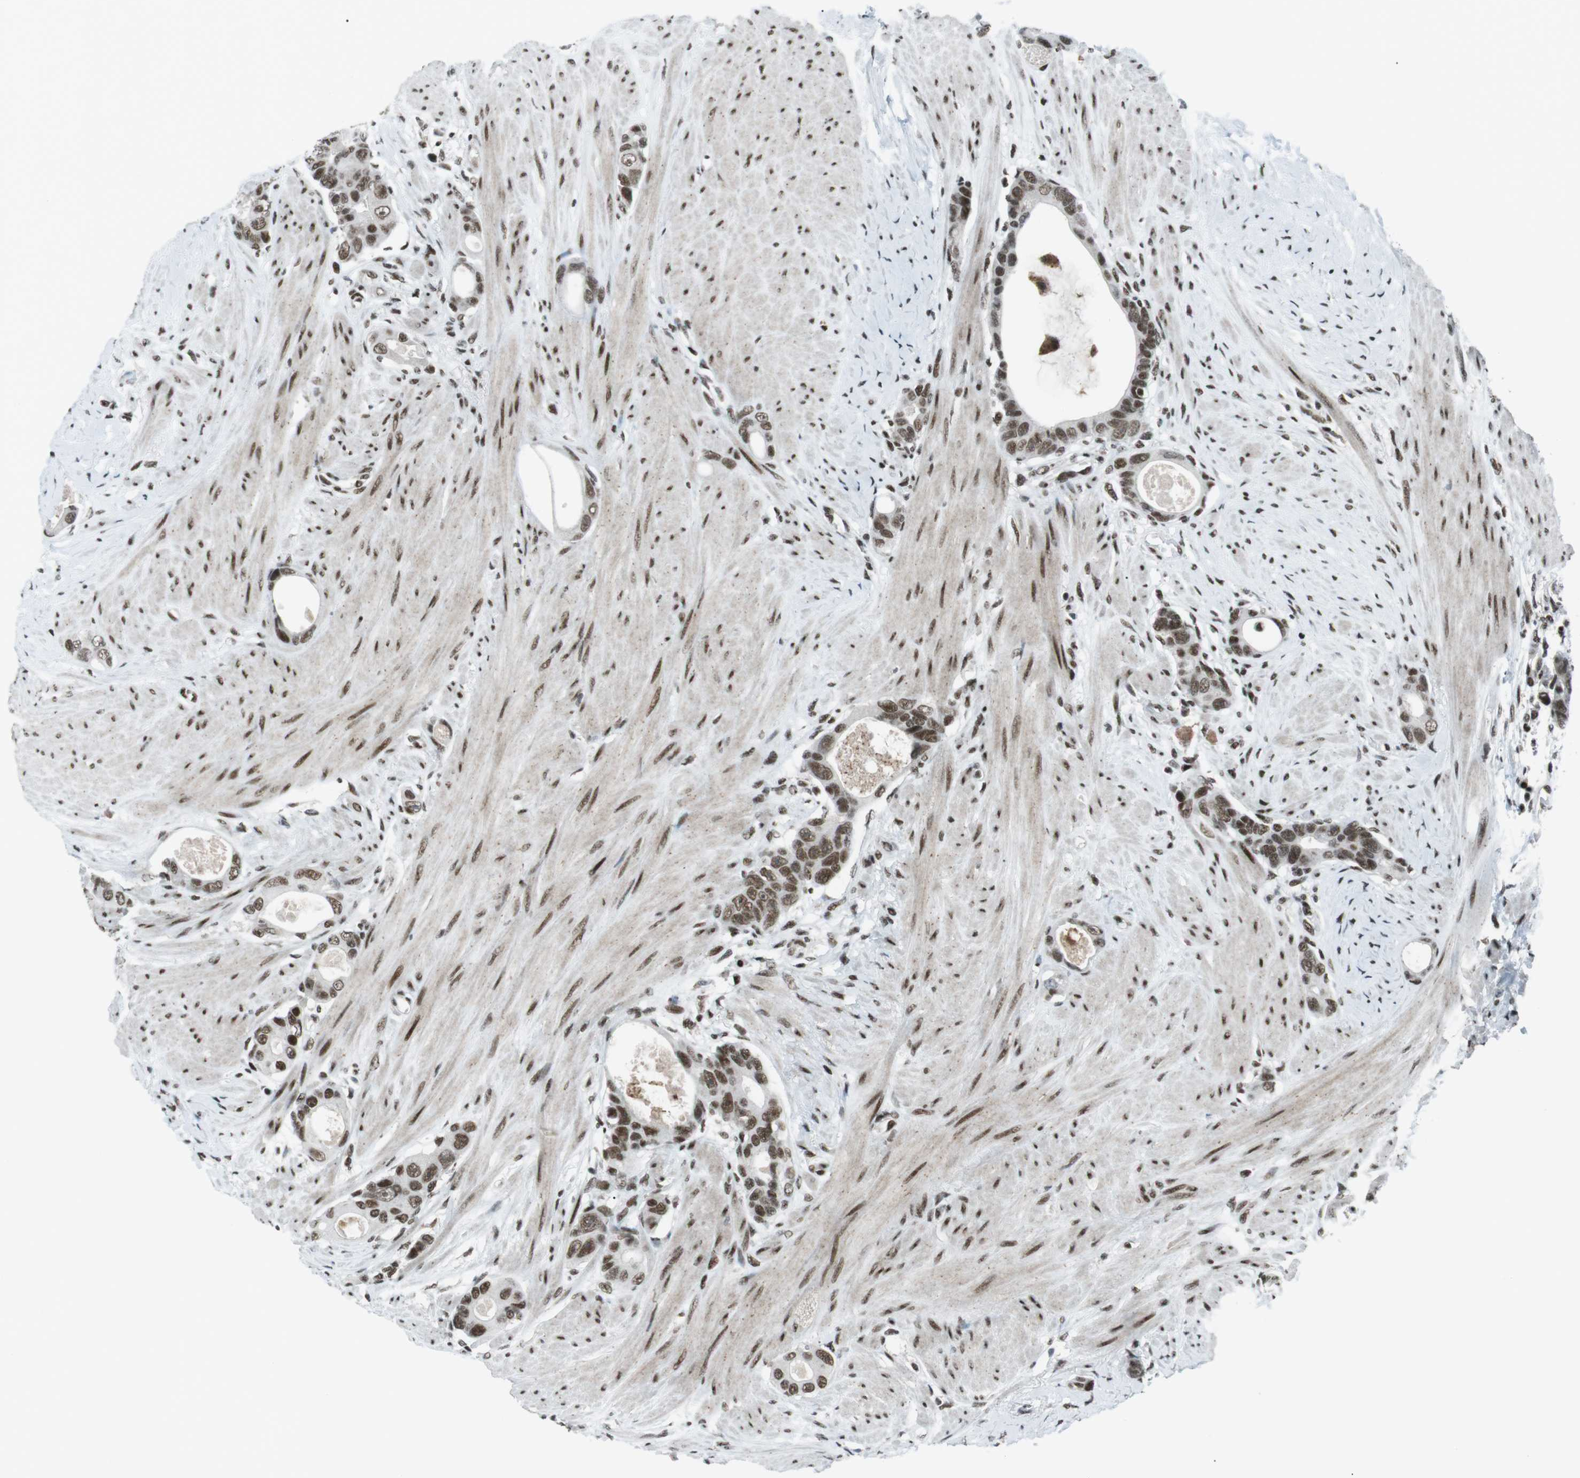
{"staining": {"intensity": "moderate", "quantity": ">75%", "location": "nuclear"}, "tissue": "colorectal cancer", "cell_type": "Tumor cells", "image_type": "cancer", "snomed": [{"axis": "morphology", "description": "Adenocarcinoma, NOS"}, {"axis": "topography", "description": "Rectum"}], "caption": "The photomicrograph reveals staining of colorectal adenocarcinoma, revealing moderate nuclear protein positivity (brown color) within tumor cells.", "gene": "TAF1", "patient": {"sex": "male", "age": 51}}